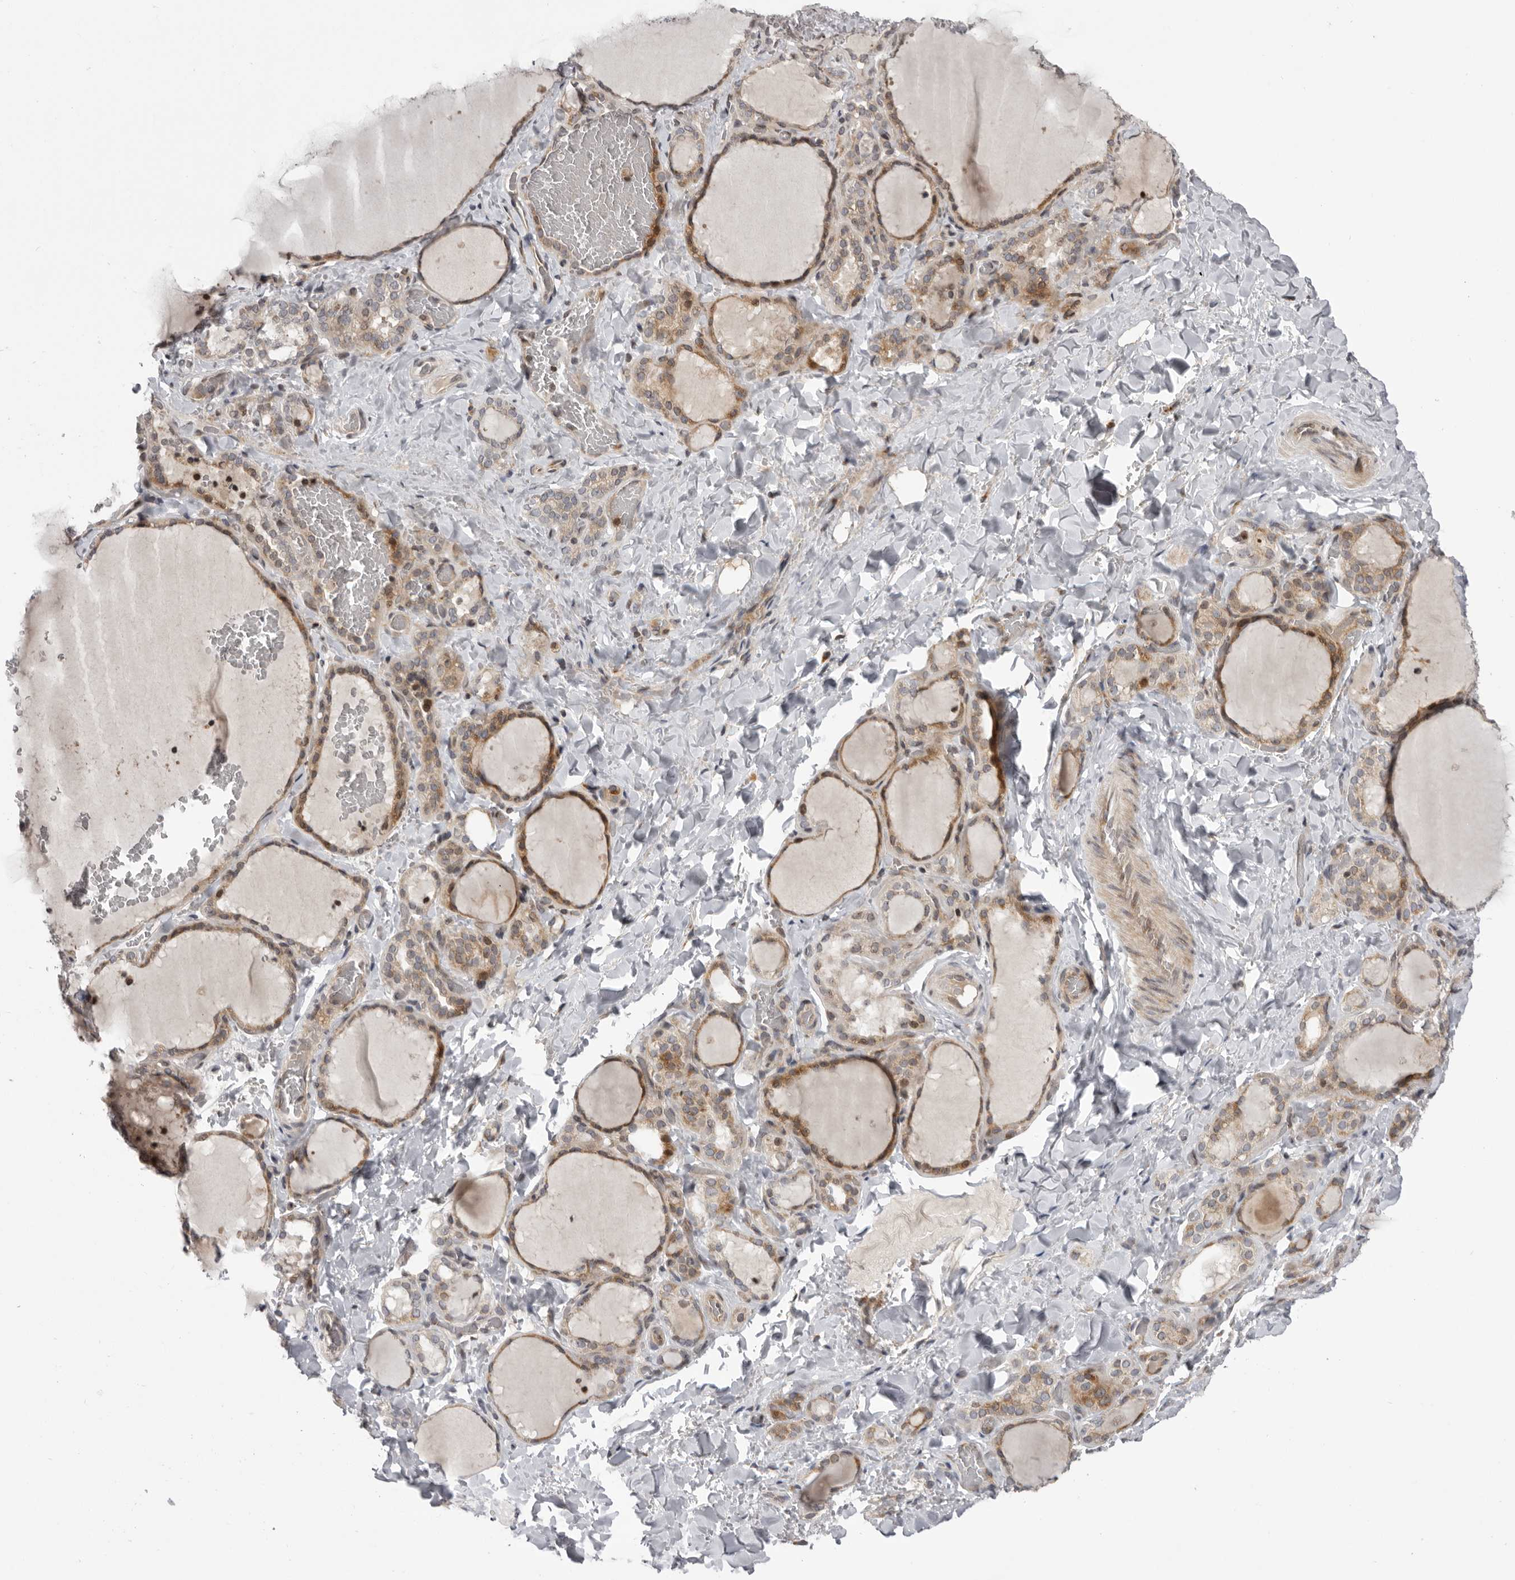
{"staining": {"intensity": "moderate", "quantity": ">75%", "location": "cytoplasmic/membranous,nuclear"}, "tissue": "thyroid gland", "cell_type": "Glandular cells", "image_type": "normal", "snomed": [{"axis": "morphology", "description": "Normal tissue, NOS"}, {"axis": "topography", "description": "Thyroid gland"}], "caption": "Human thyroid gland stained with a protein marker demonstrates moderate staining in glandular cells.", "gene": "AZIN1", "patient": {"sex": "female", "age": 22}}